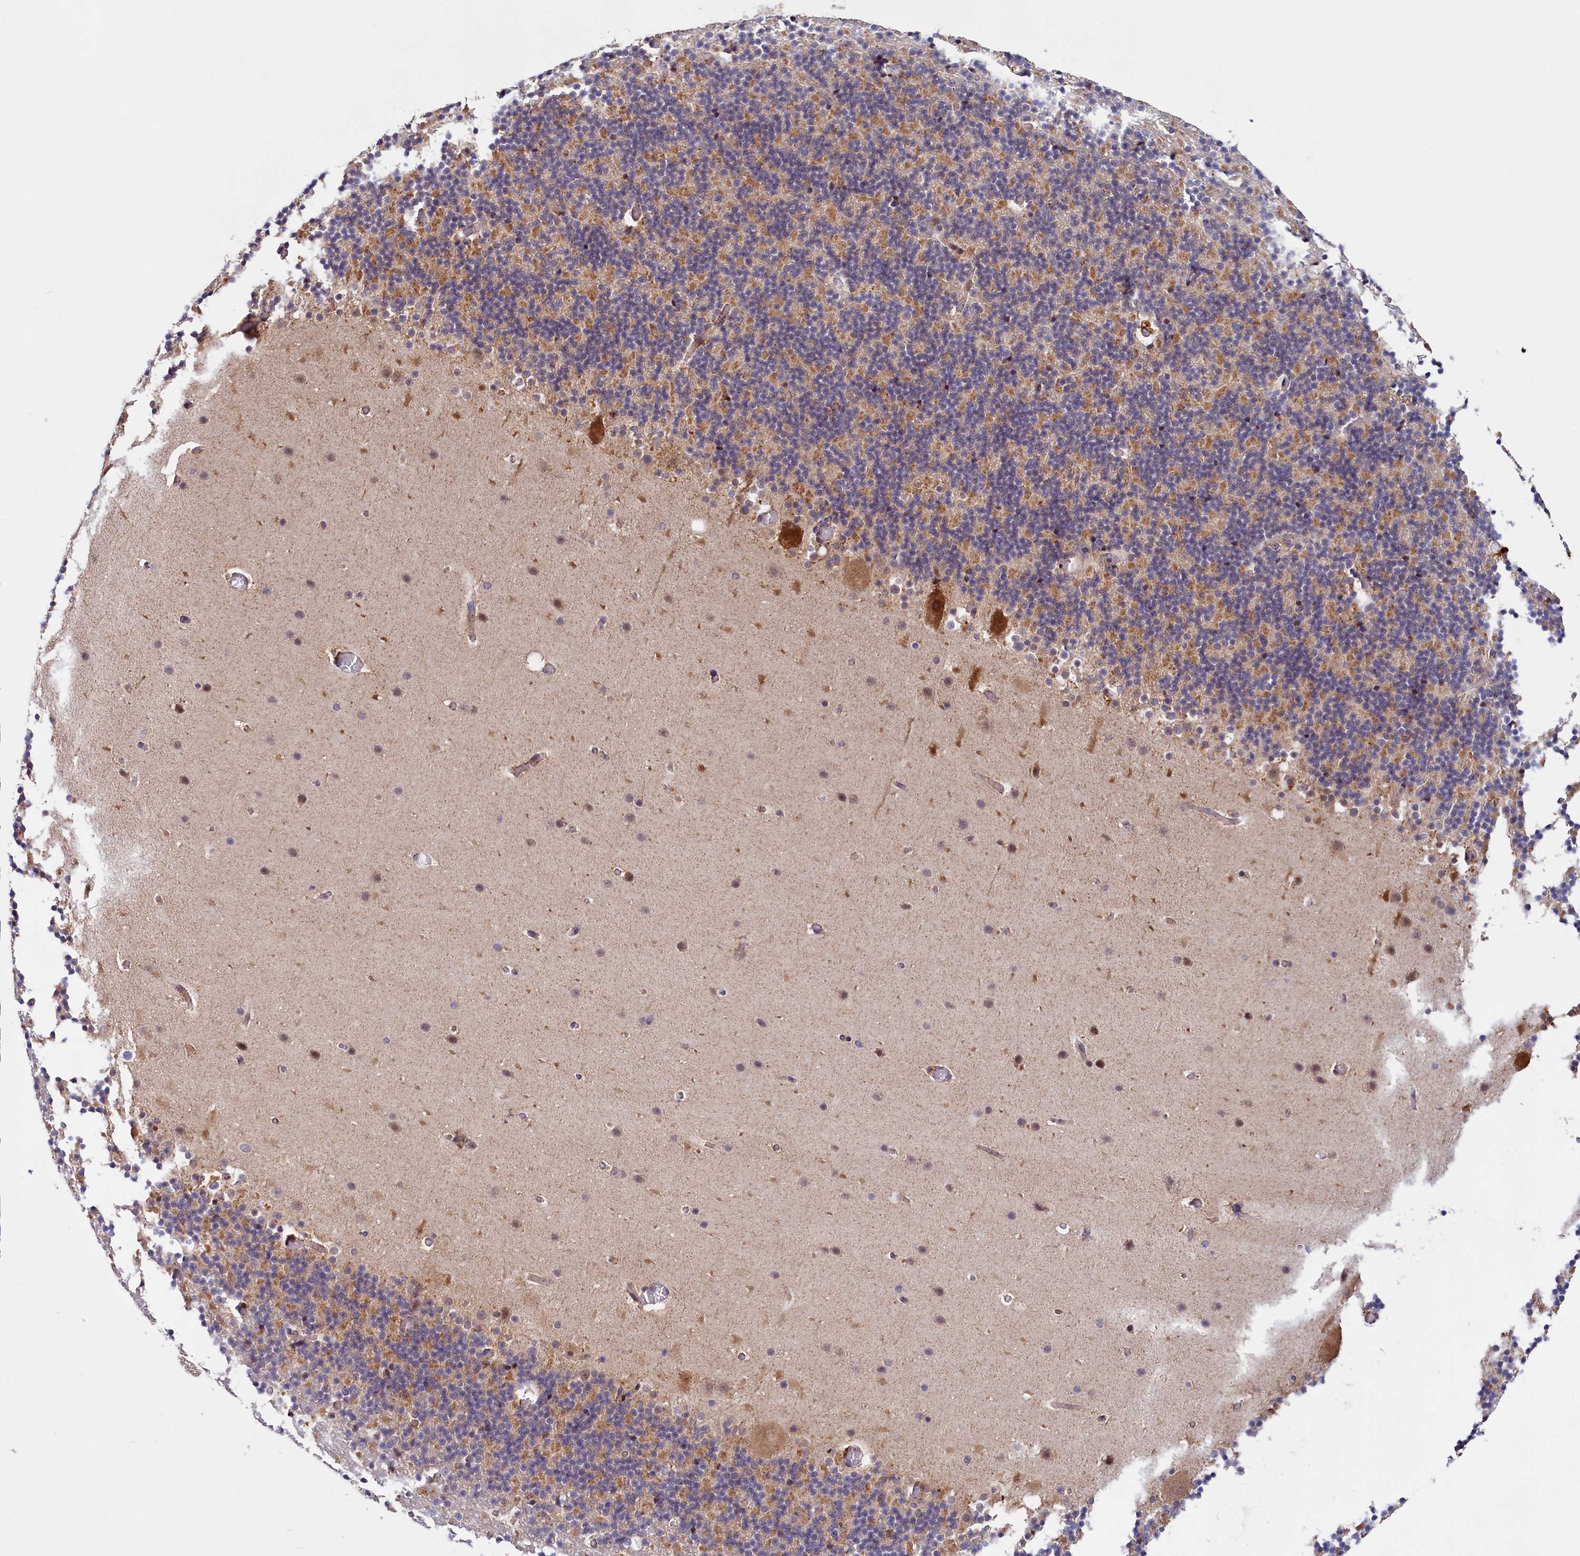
{"staining": {"intensity": "moderate", "quantity": "25%-75%", "location": "cytoplasmic/membranous"}, "tissue": "cerebellum", "cell_type": "Cells in granular layer", "image_type": "normal", "snomed": [{"axis": "morphology", "description": "Normal tissue, NOS"}, {"axis": "topography", "description": "Cerebellum"}], "caption": "Immunohistochemistry staining of unremarkable cerebellum, which exhibits medium levels of moderate cytoplasmic/membranous expression in approximately 25%-75% of cells in granular layer indicating moderate cytoplasmic/membranous protein positivity. The staining was performed using DAB (brown) for protein detection and nuclei were counterstained in hematoxylin (blue).", "gene": "DYNC2H1", "patient": {"sex": "male", "age": 57}}